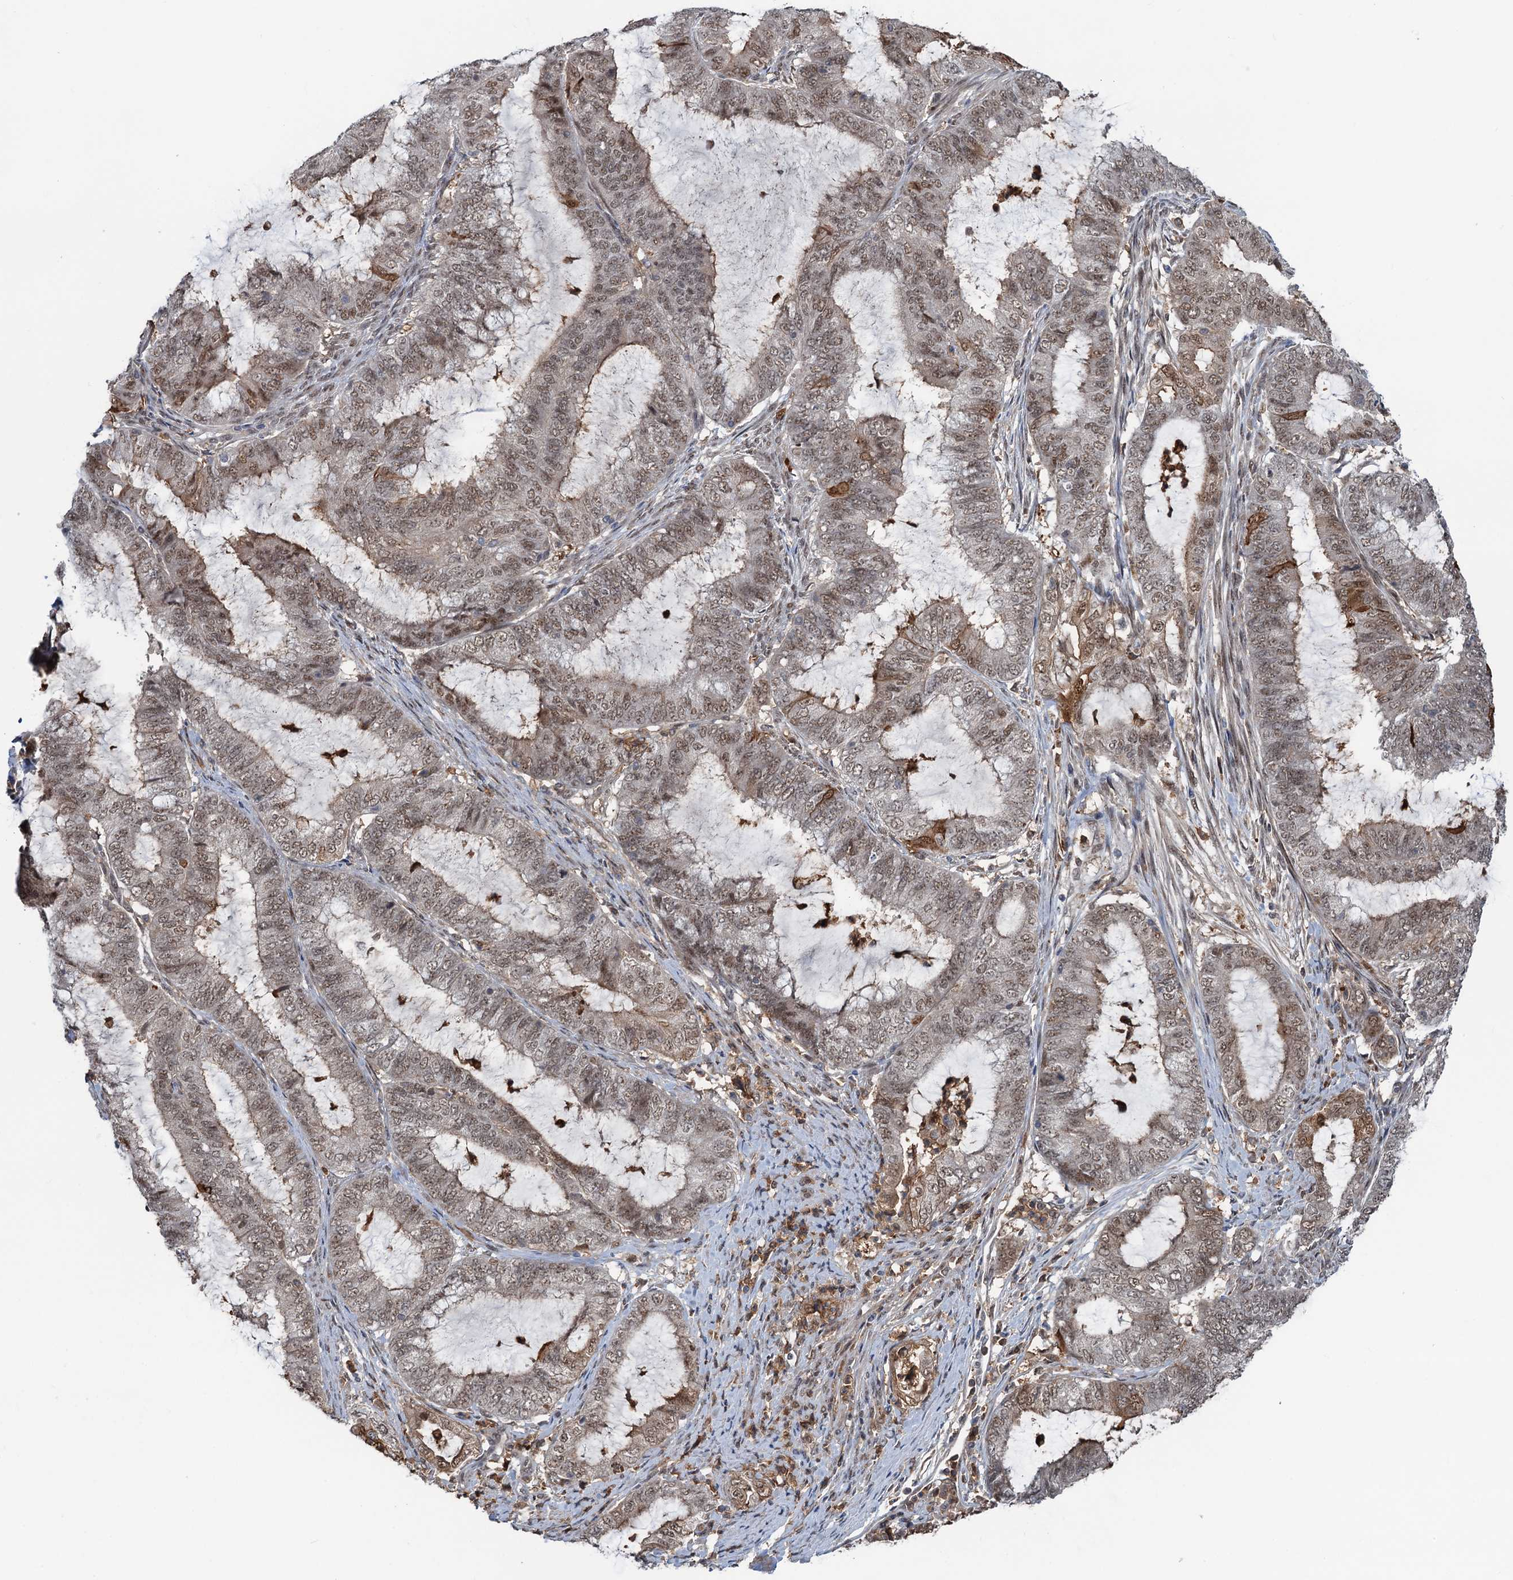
{"staining": {"intensity": "moderate", "quantity": "25%-75%", "location": "nuclear"}, "tissue": "endometrial cancer", "cell_type": "Tumor cells", "image_type": "cancer", "snomed": [{"axis": "morphology", "description": "Adenocarcinoma, NOS"}, {"axis": "topography", "description": "Endometrium"}], "caption": "Immunohistochemistry (DAB) staining of human endometrial adenocarcinoma reveals moderate nuclear protein positivity in about 25%-75% of tumor cells. The staining was performed using DAB to visualize the protein expression in brown, while the nuclei were stained in blue with hematoxylin (Magnification: 20x).", "gene": "ZNF609", "patient": {"sex": "female", "age": 51}}